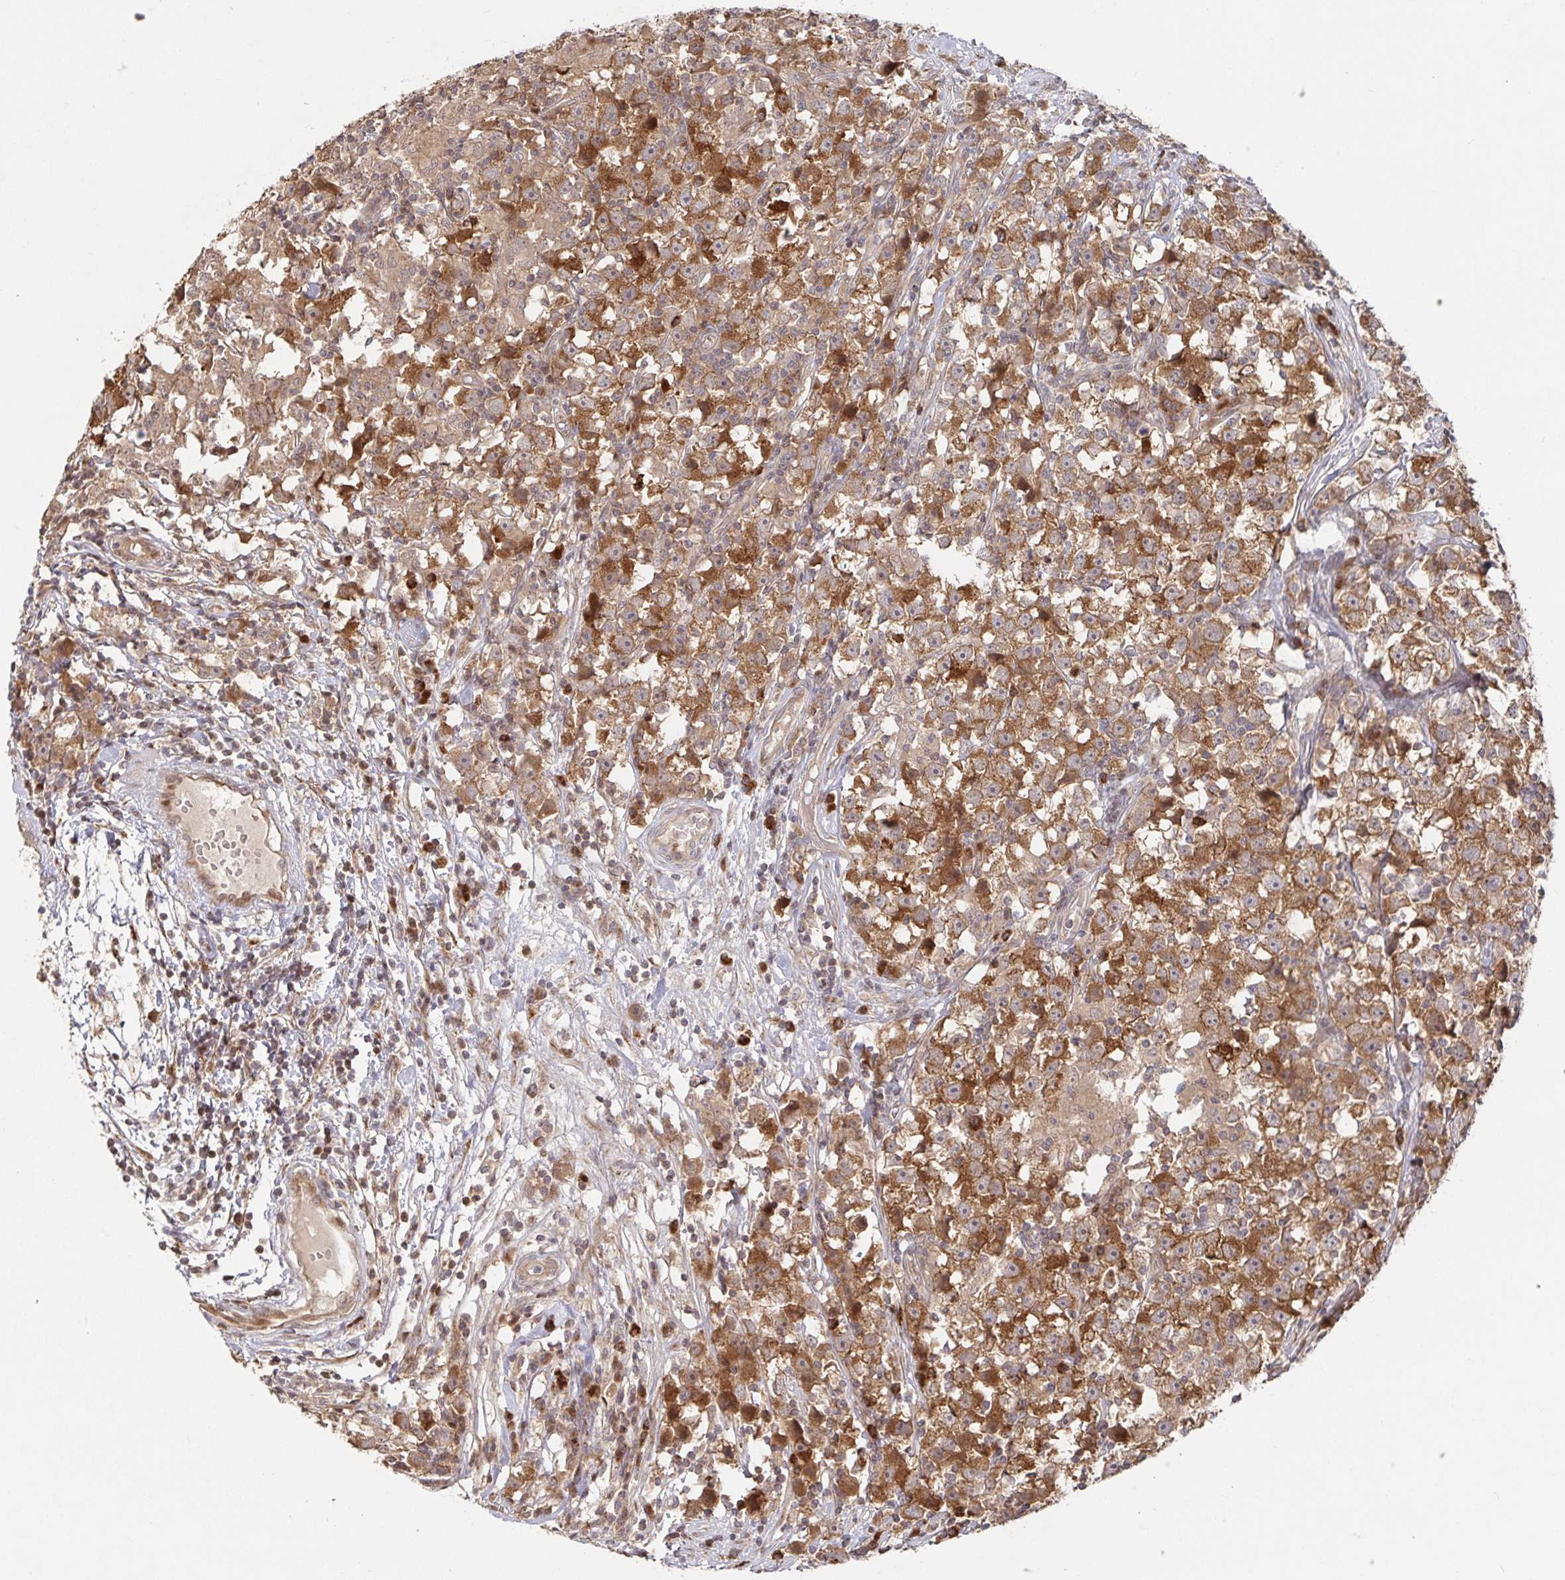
{"staining": {"intensity": "moderate", "quantity": ">75%", "location": "cytoplasmic/membranous"}, "tissue": "testis cancer", "cell_type": "Tumor cells", "image_type": "cancer", "snomed": [{"axis": "morphology", "description": "Seminoma, NOS"}, {"axis": "topography", "description": "Testis"}], "caption": "Moderate cytoplasmic/membranous expression for a protein is appreciated in about >75% of tumor cells of seminoma (testis) using IHC.", "gene": "AACS", "patient": {"sex": "male", "age": 33}}